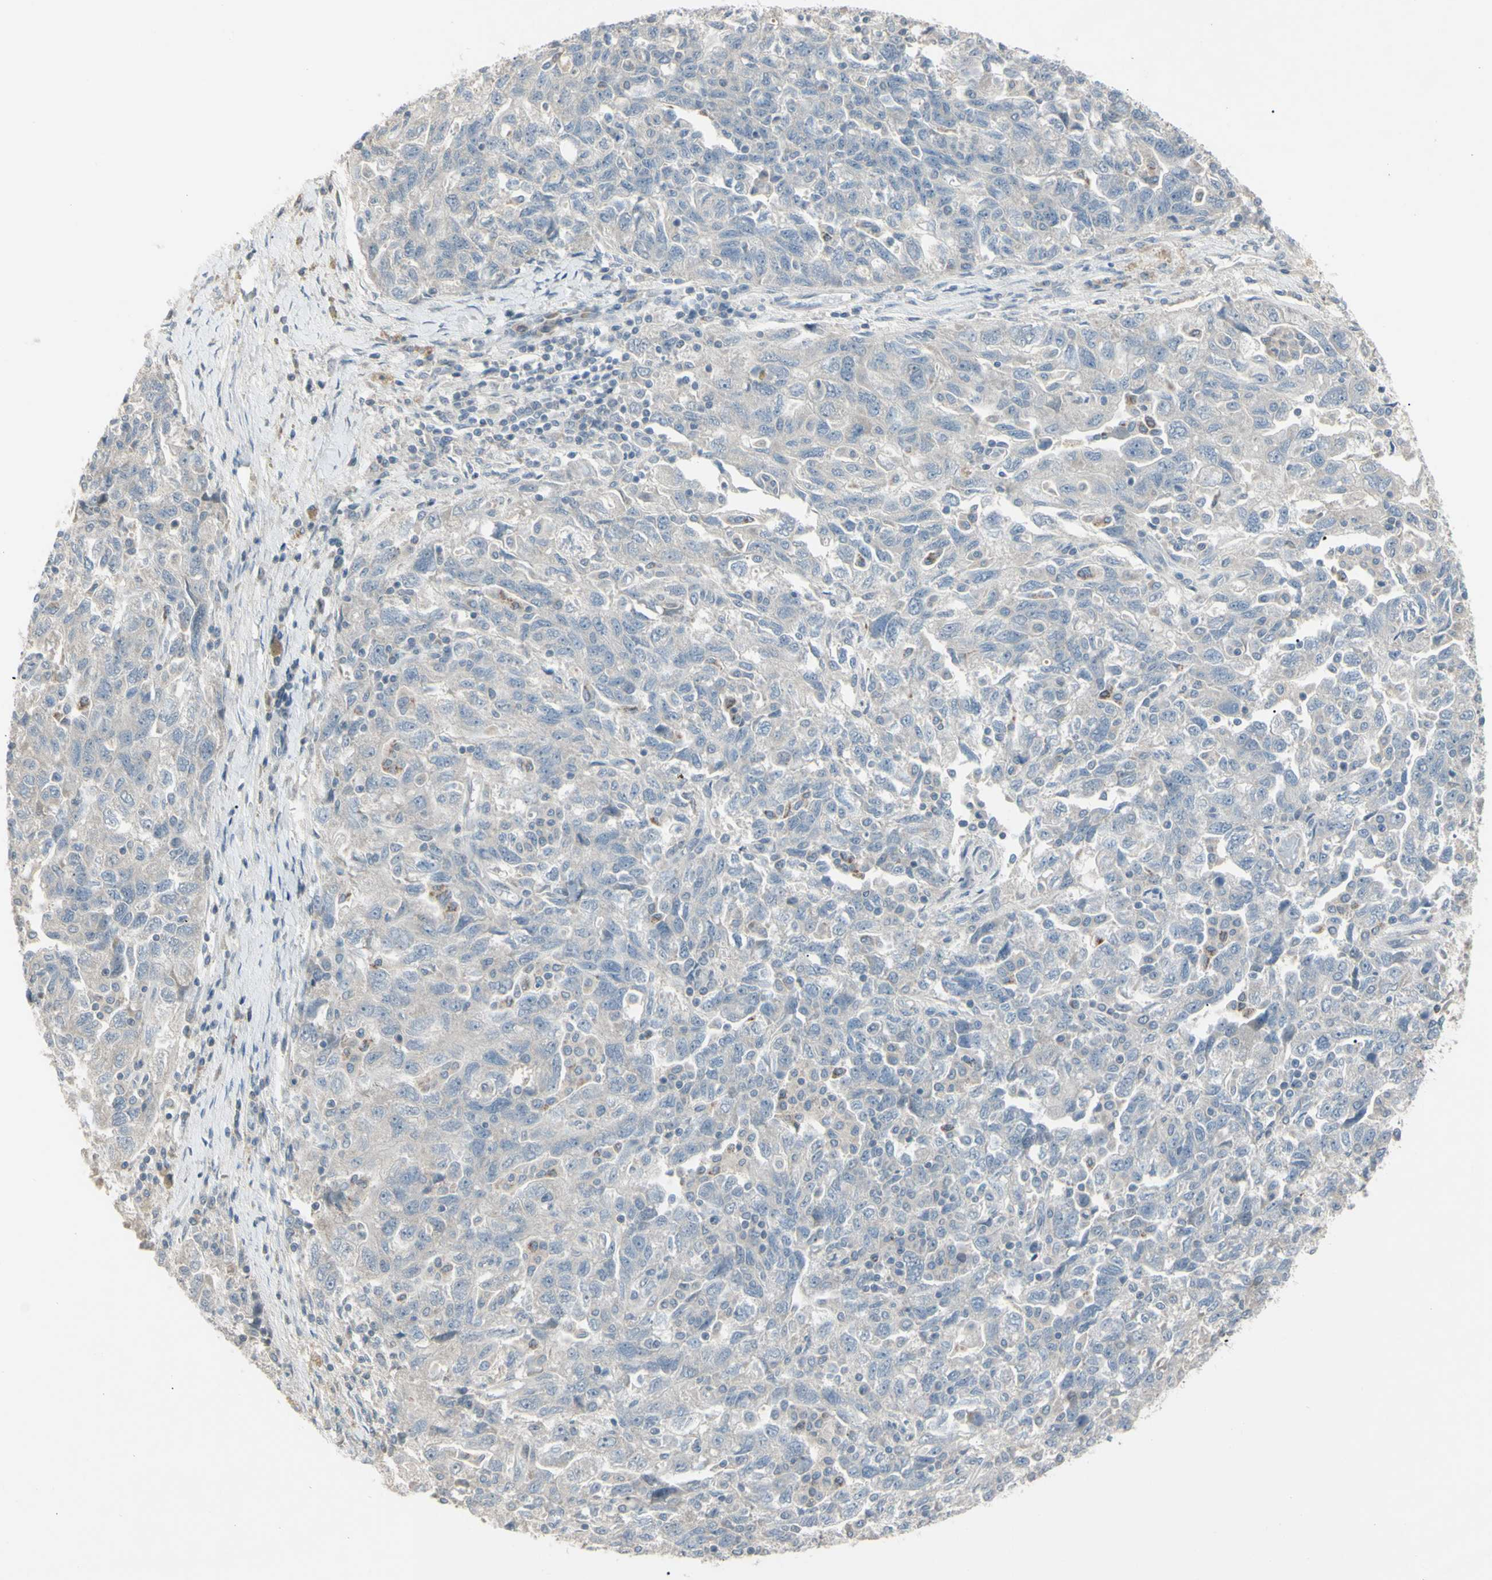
{"staining": {"intensity": "negative", "quantity": "none", "location": "none"}, "tissue": "ovarian cancer", "cell_type": "Tumor cells", "image_type": "cancer", "snomed": [{"axis": "morphology", "description": "Carcinoma, NOS"}, {"axis": "morphology", "description": "Cystadenocarcinoma, serous, NOS"}, {"axis": "topography", "description": "Ovary"}], "caption": "Carcinoma (ovarian) was stained to show a protein in brown. There is no significant expression in tumor cells. Nuclei are stained in blue.", "gene": "PIAS4", "patient": {"sex": "female", "age": 69}}